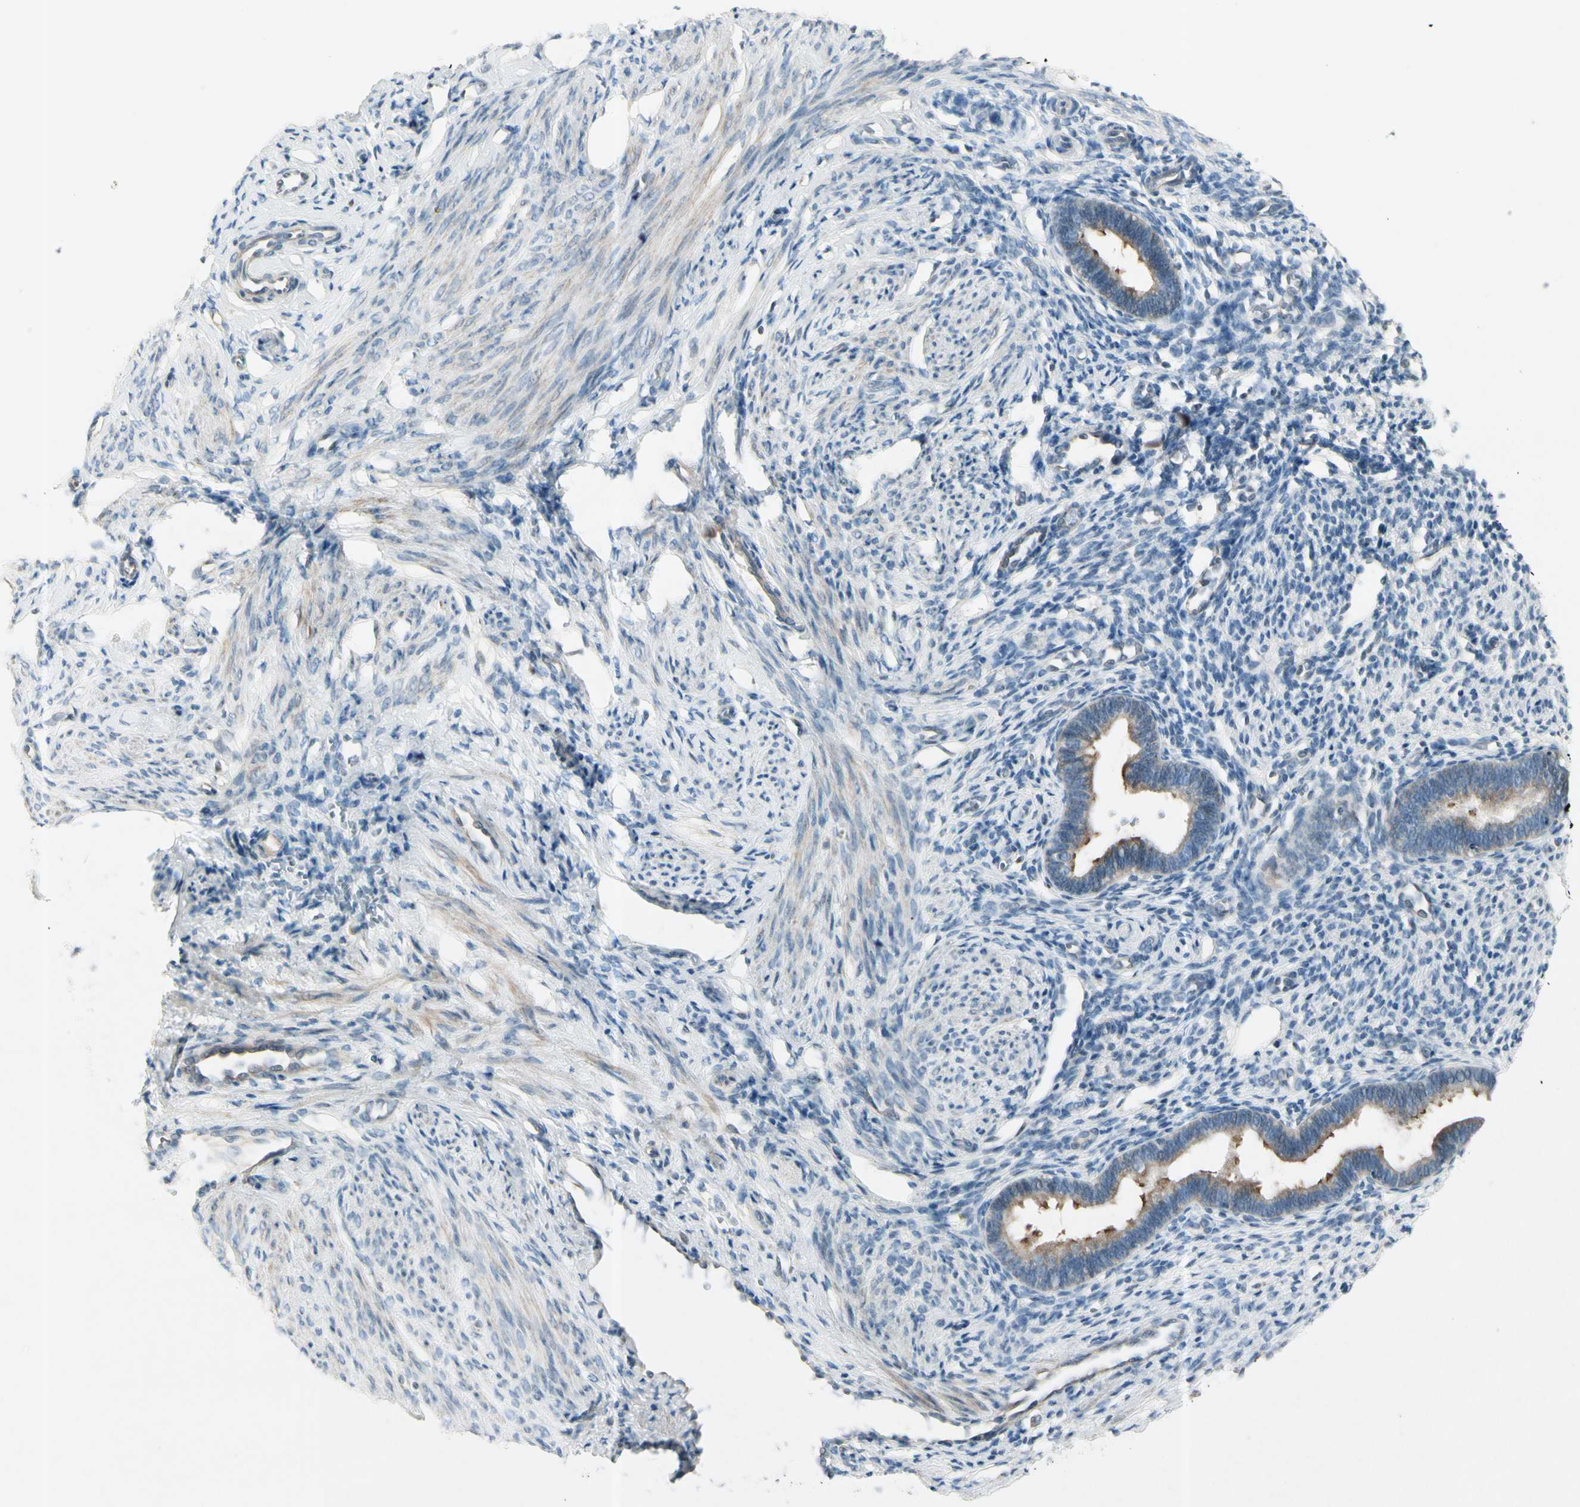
{"staining": {"intensity": "negative", "quantity": "none", "location": "none"}, "tissue": "endometrium", "cell_type": "Cells in endometrial stroma", "image_type": "normal", "snomed": [{"axis": "morphology", "description": "Normal tissue, NOS"}, {"axis": "topography", "description": "Endometrium"}], "caption": "A high-resolution image shows immunohistochemistry (IHC) staining of normal endometrium, which reveals no significant expression in cells in endometrial stroma.", "gene": "CYP2E1", "patient": {"sex": "female", "age": 27}}